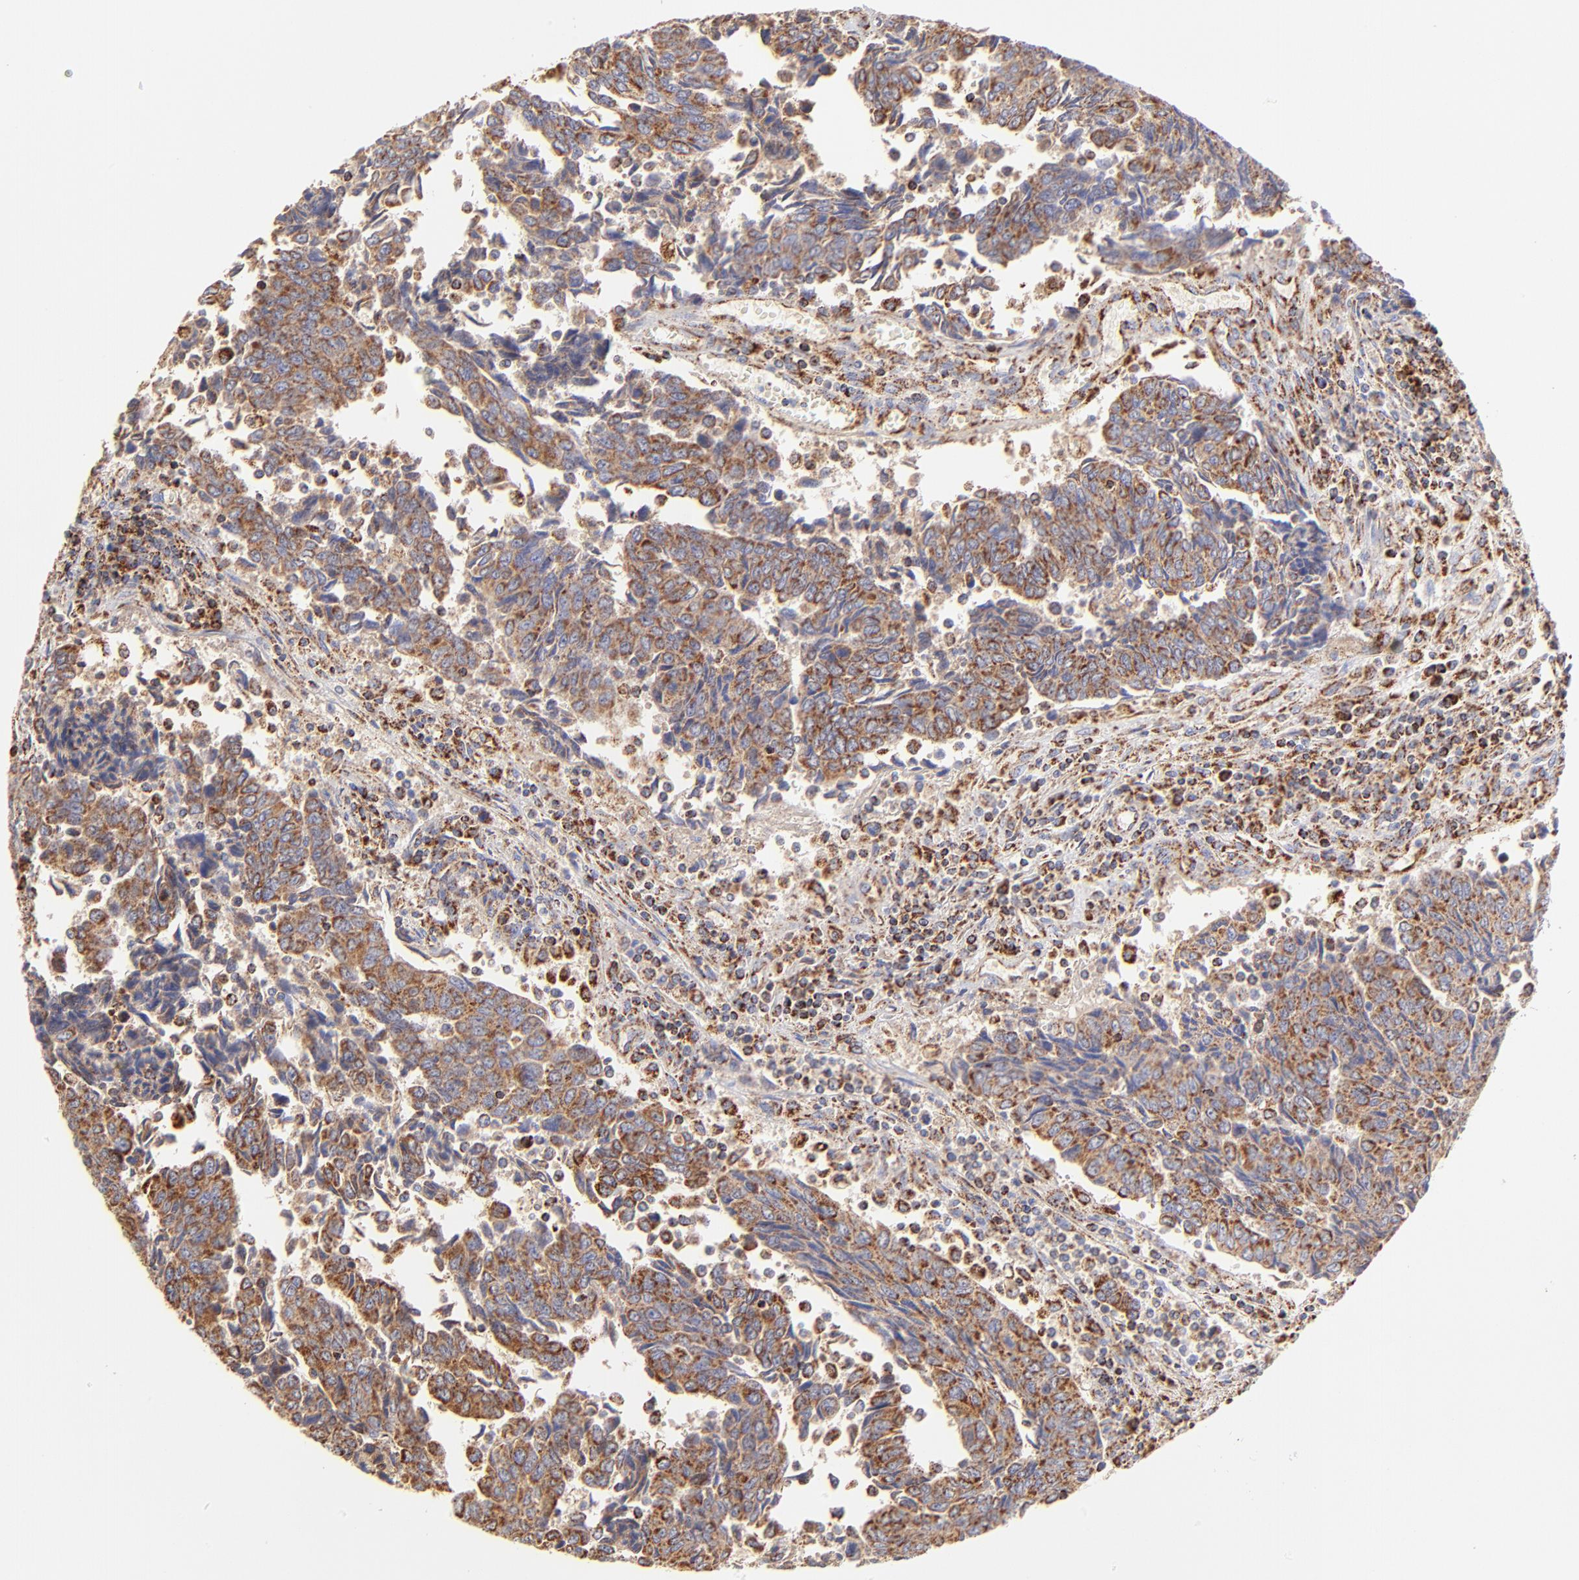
{"staining": {"intensity": "moderate", "quantity": ">75%", "location": "cytoplasmic/membranous"}, "tissue": "urothelial cancer", "cell_type": "Tumor cells", "image_type": "cancer", "snomed": [{"axis": "morphology", "description": "Urothelial carcinoma, High grade"}, {"axis": "topography", "description": "Urinary bladder"}], "caption": "Tumor cells show medium levels of moderate cytoplasmic/membranous staining in approximately >75% of cells in high-grade urothelial carcinoma. (DAB (3,3'-diaminobenzidine) IHC with brightfield microscopy, high magnification).", "gene": "ECH1", "patient": {"sex": "male", "age": 86}}